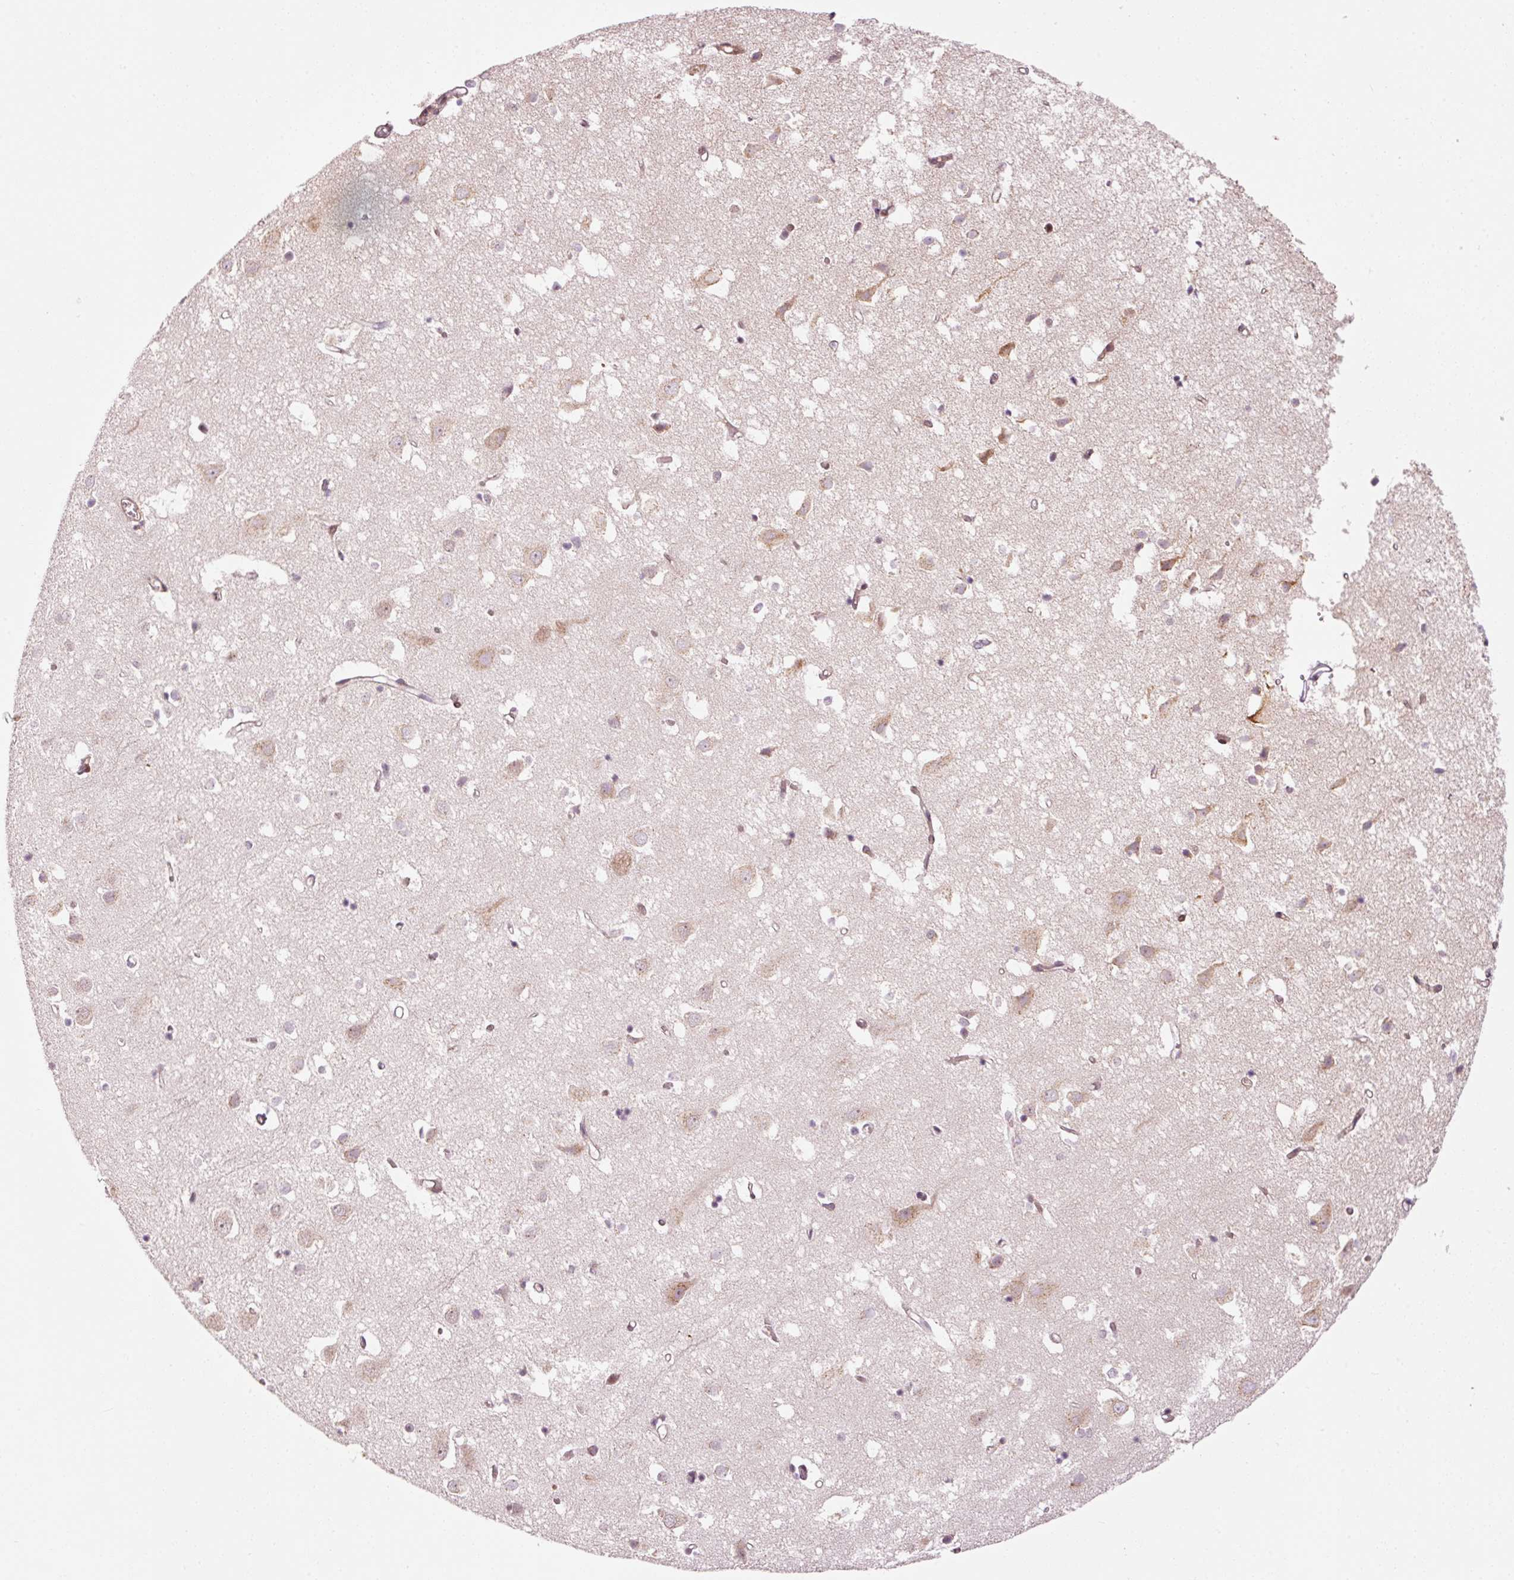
{"staining": {"intensity": "moderate", "quantity": "25%-75%", "location": "nuclear"}, "tissue": "cerebral cortex", "cell_type": "Endothelial cells", "image_type": "normal", "snomed": [{"axis": "morphology", "description": "Normal tissue, NOS"}, {"axis": "topography", "description": "Cerebral cortex"}], "caption": "DAB immunohistochemical staining of benign cerebral cortex shows moderate nuclear protein staining in approximately 25%-75% of endothelial cells.", "gene": "ANKRD20A1", "patient": {"sex": "male", "age": 70}}